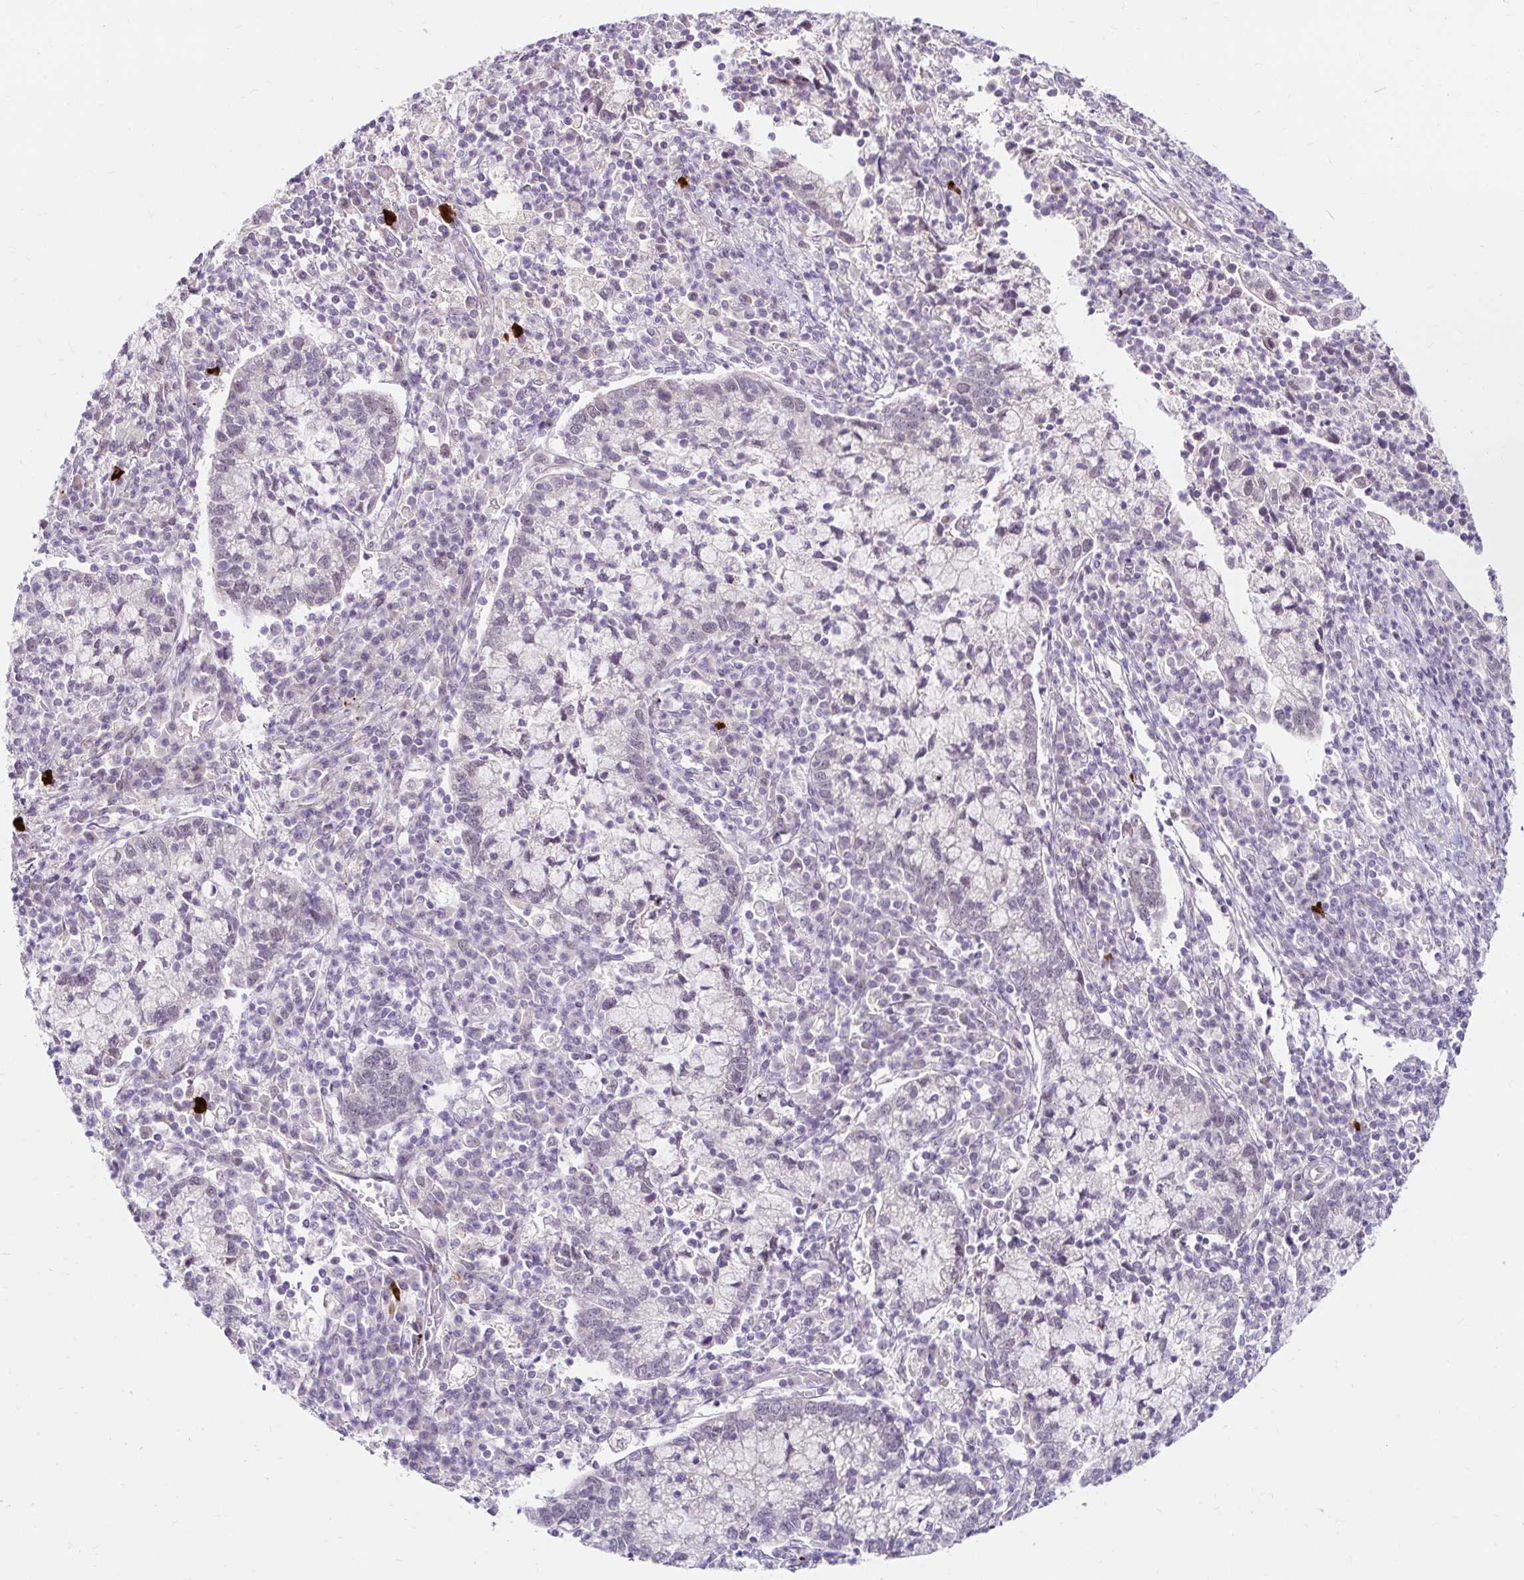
{"staining": {"intensity": "negative", "quantity": "none", "location": "none"}, "tissue": "cervical cancer", "cell_type": "Tumor cells", "image_type": "cancer", "snomed": [{"axis": "morphology", "description": "Normal tissue, NOS"}, {"axis": "morphology", "description": "Adenocarcinoma, NOS"}, {"axis": "topography", "description": "Cervix"}], "caption": "Micrograph shows no protein expression in tumor cells of cervical adenocarcinoma tissue.", "gene": "GUCY1A1", "patient": {"sex": "female", "age": 44}}